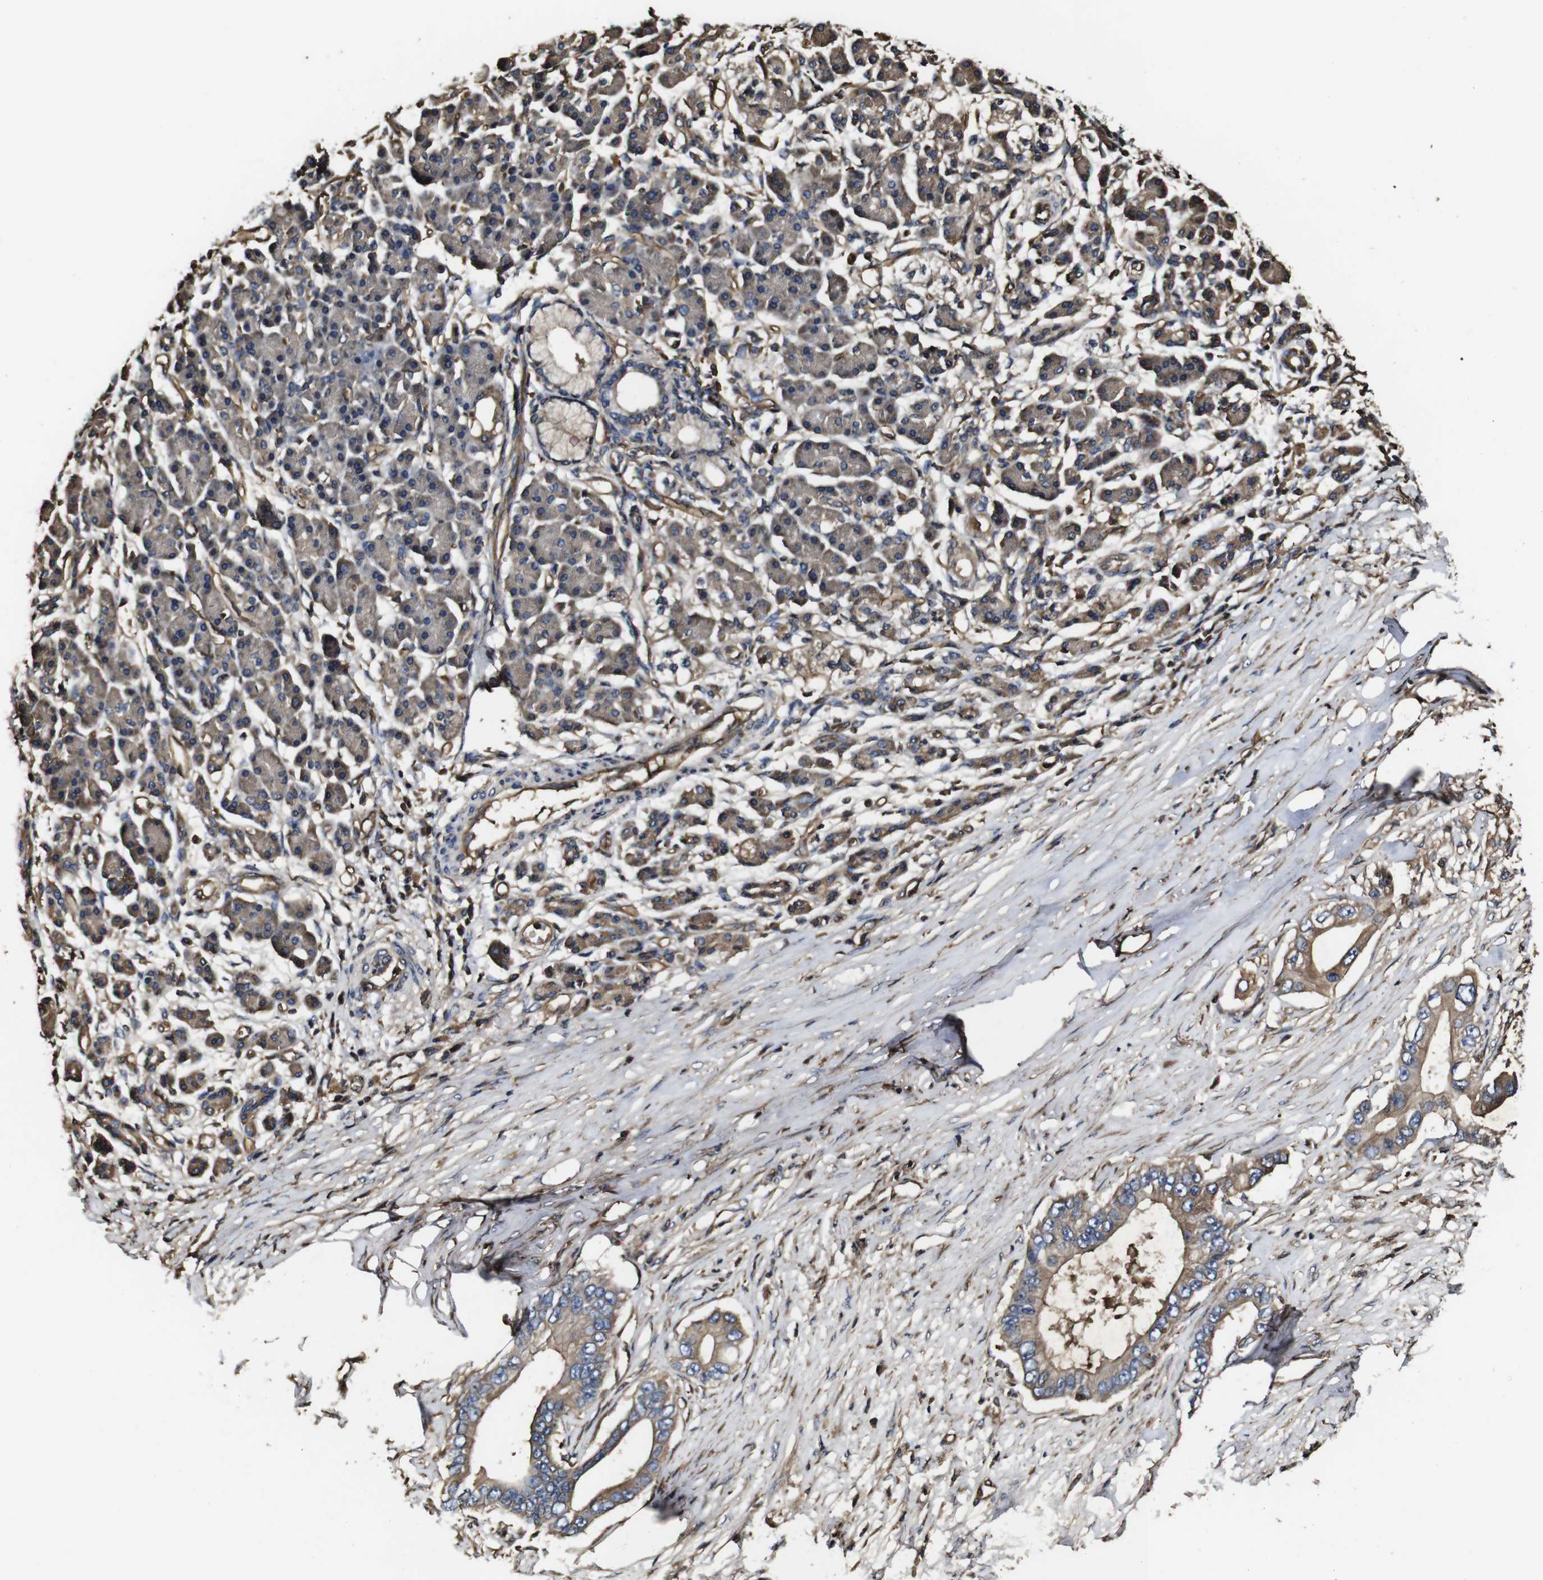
{"staining": {"intensity": "moderate", "quantity": ">75%", "location": "cytoplasmic/membranous"}, "tissue": "pancreatic cancer", "cell_type": "Tumor cells", "image_type": "cancer", "snomed": [{"axis": "morphology", "description": "Adenocarcinoma, NOS"}, {"axis": "topography", "description": "Pancreas"}], "caption": "High-power microscopy captured an immunohistochemistry (IHC) micrograph of adenocarcinoma (pancreatic), revealing moderate cytoplasmic/membranous expression in about >75% of tumor cells.", "gene": "MSN", "patient": {"sex": "male", "age": 77}}